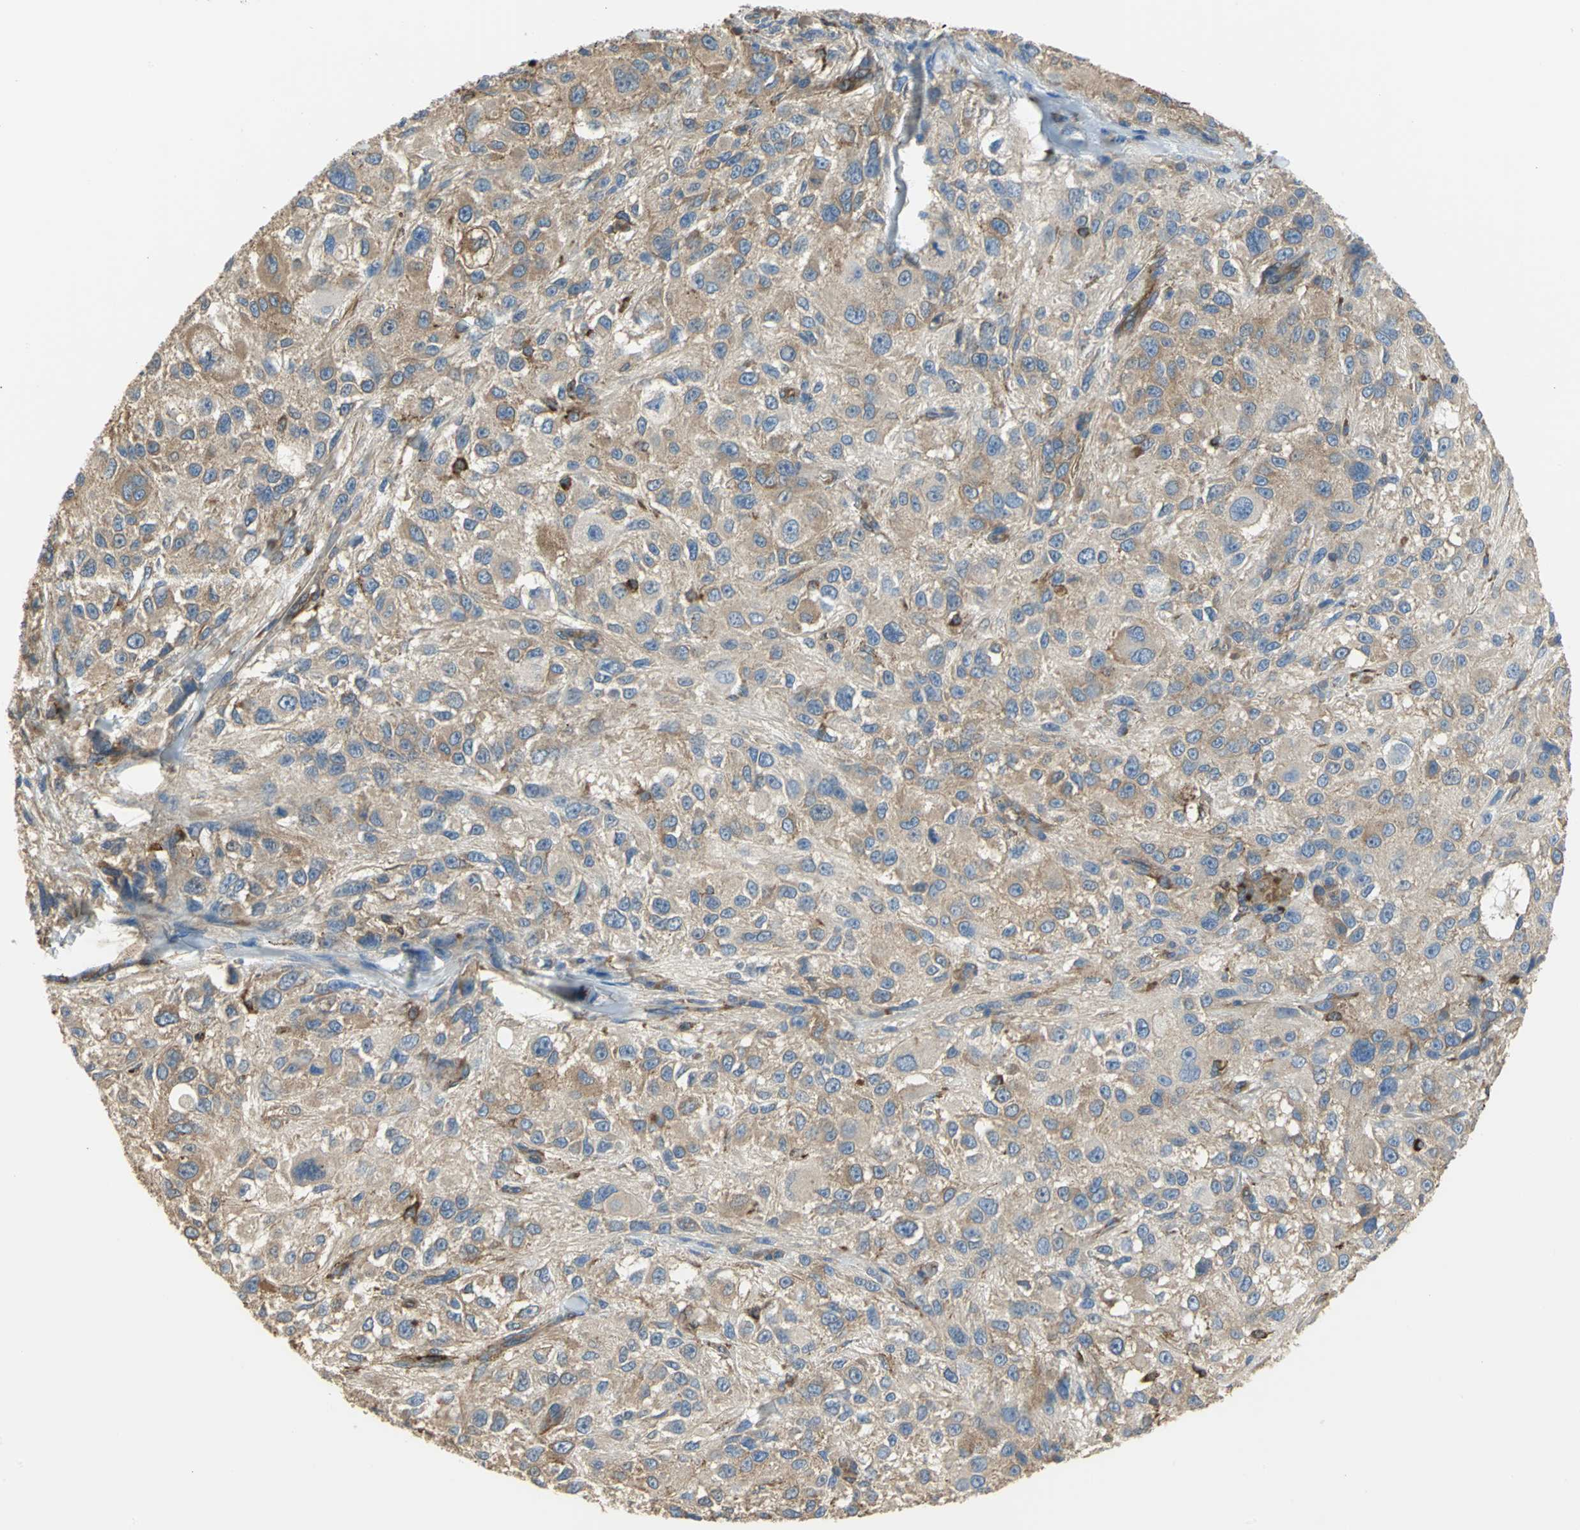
{"staining": {"intensity": "moderate", "quantity": ">75%", "location": "cytoplasmic/membranous"}, "tissue": "melanoma", "cell_type": "Tumor cells", "image_type": "cancer", "snomed": [{"axis": "morphology", "description": "Necrosis, NOS"}, {"axis": "morphology", "description": "Malignant melanoma, NOS"}, {"axis": "topography", "description": "Skin"}], "caption": "Protein staining exhibits moderate cytoplasmic/membranous positivity in about >75% of tumor cells in melanoma.", "gene": "DIAPH2", "patient": {"sex": "female", "age": 87}}